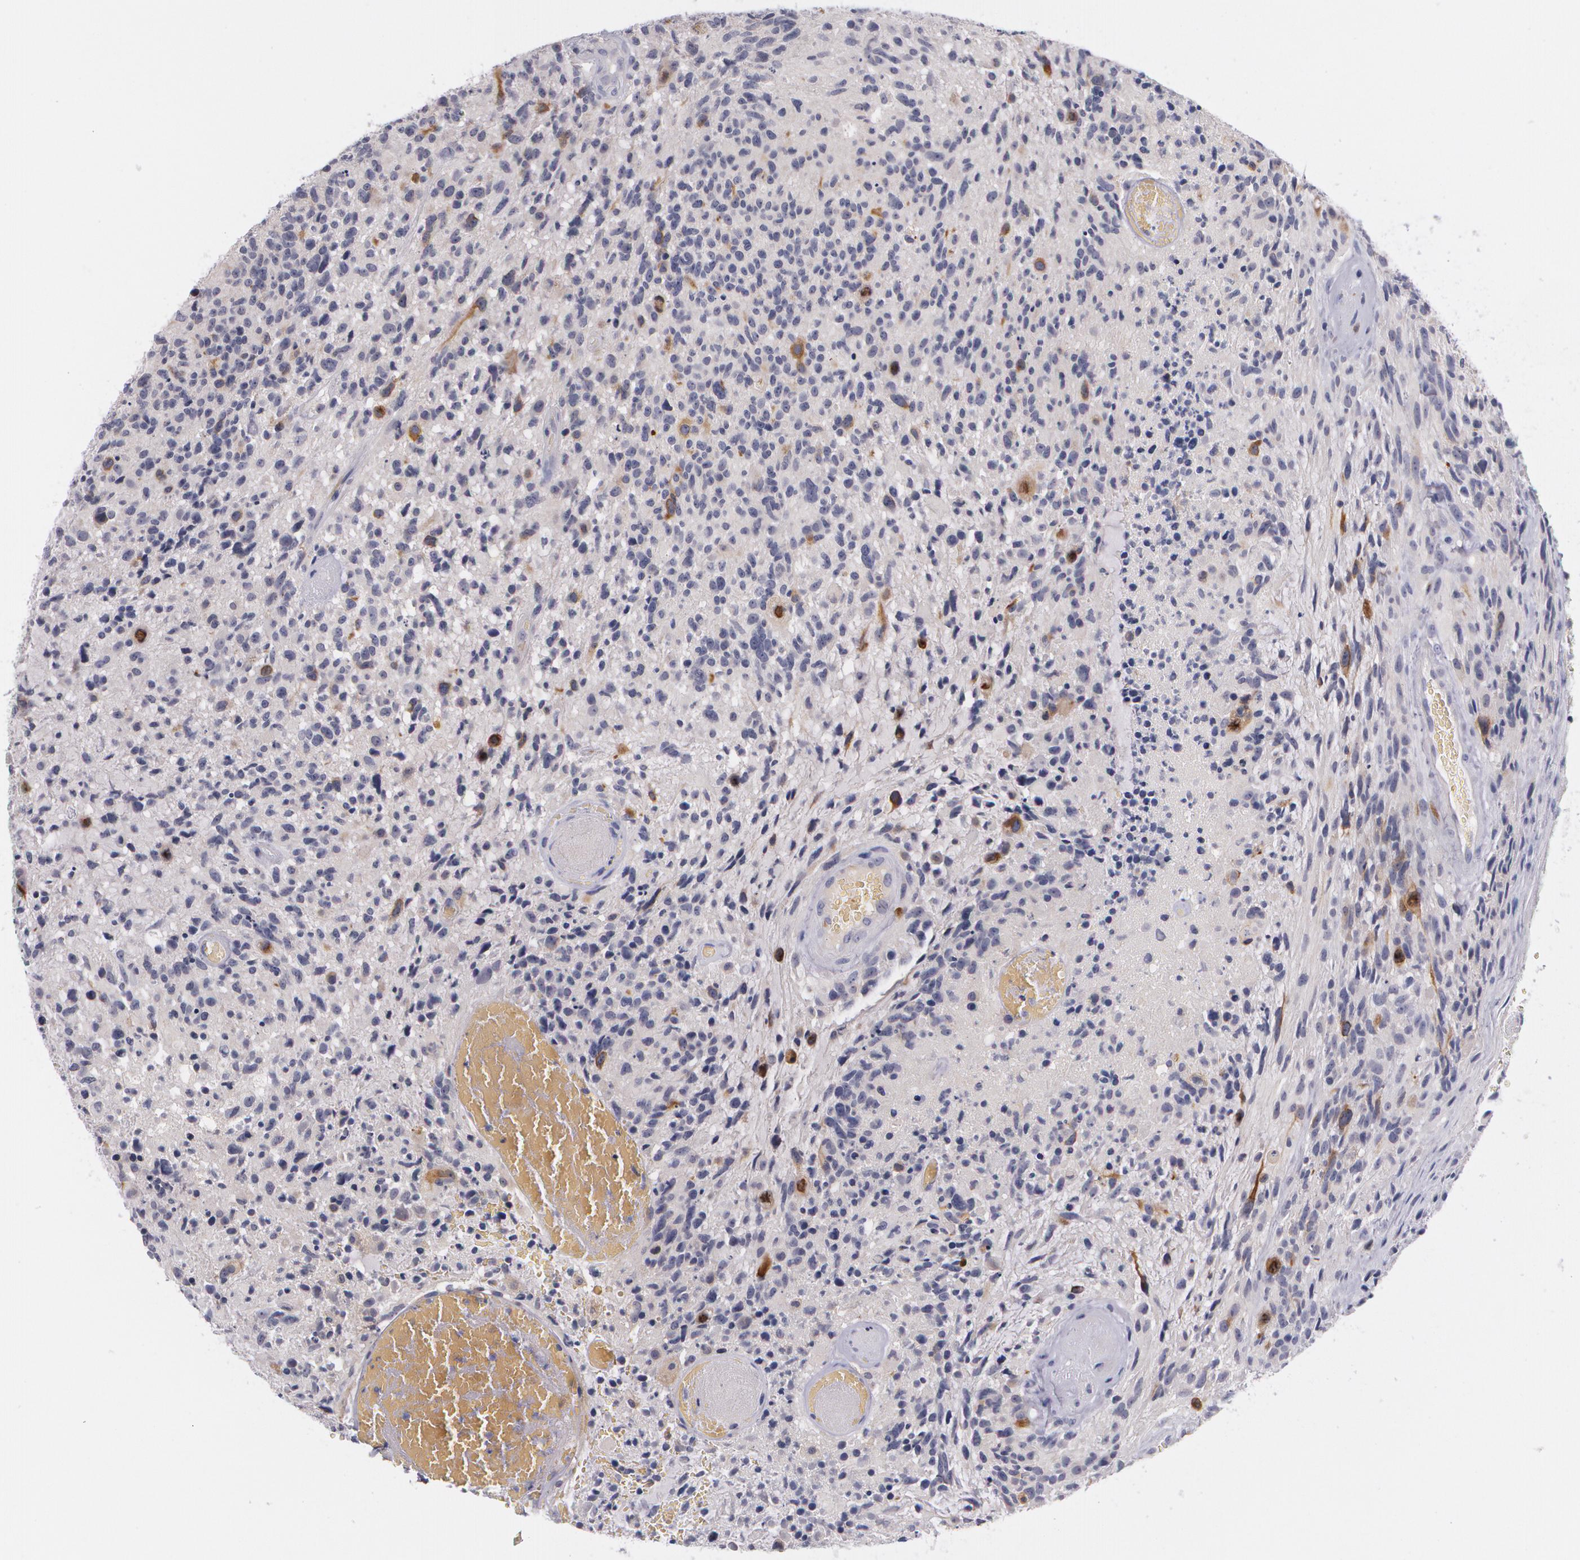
{"staining": {"intensity": "strong", "quantity": "<25%", "location": "cytoplasmic/membranous"}, "tissue": "glioma", "cell_type": "Tumor cells", "image_type": "cancer", "snomed": [{"axis": "morphology", "description": "Glioma, malignant, High grade"}, {"axis": "topography", "description": "Brain"}], "caption": "Malignant glioma (high-grade) stained with a brown dye reveals strong cytoplasmic/membranous positive expression in approximately <25% of tumor cells.", "gene": "HMMR", "patient": {"sex": "male", "age": 72}}